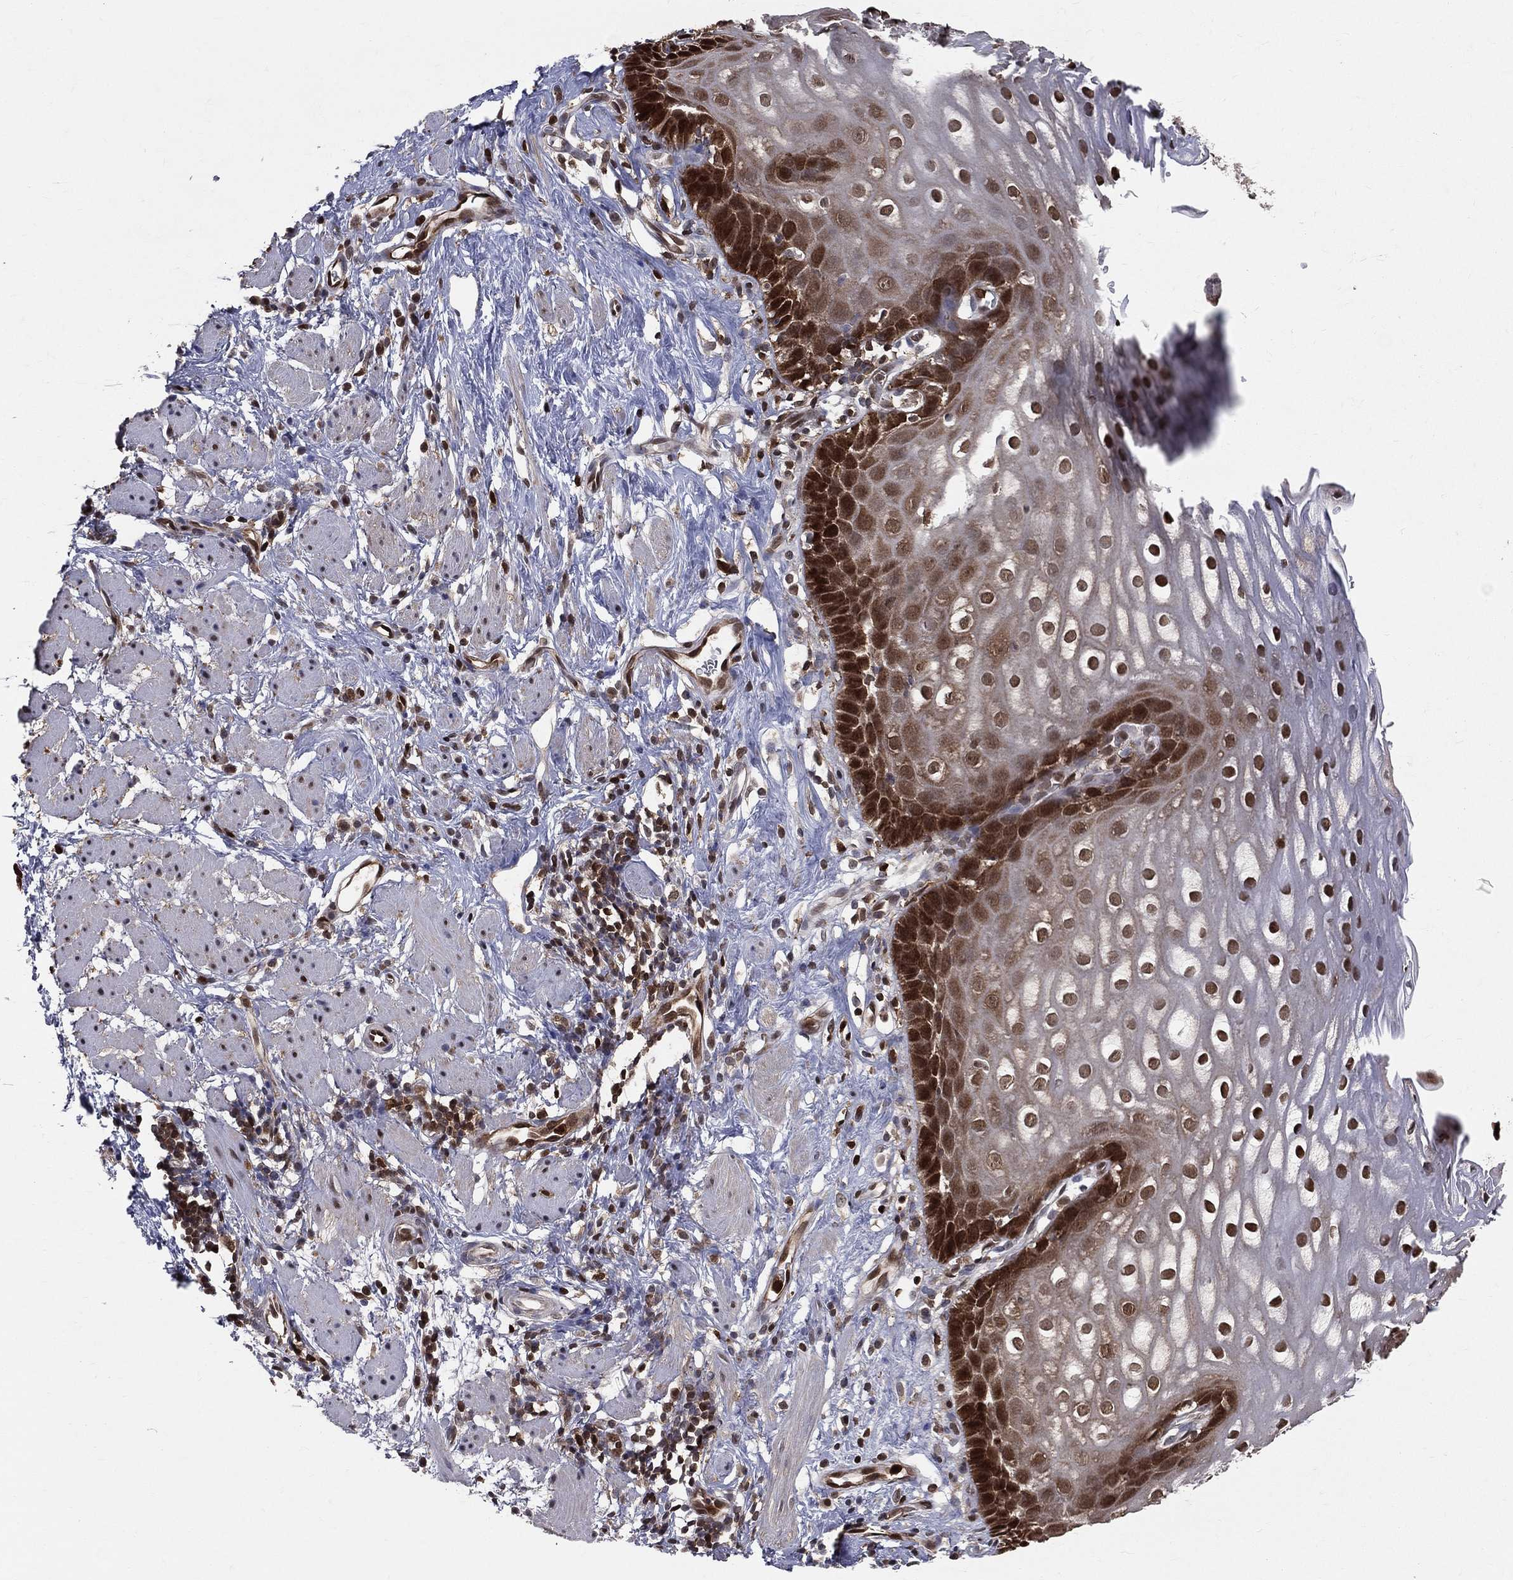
{"staining": {"intensity": "strong", "quantity": "25%-75%", "location": "nuclear"}, "tissue": "esophagus", "cell_type": "Squamous epithelial cells", "image_type": "normal", "snomed": [{"axis": "morphology", "description": "Normal tissue, NOS"}, {"axis": "topography", "description": "Esophagus"}], "caption": "Approximately 25%-75% of squamous epithelial cells in benign human esophagus reveal strong nuclear protein expression as visualized by brown immunohistochemical staining.", "gene": "ENO1", "patient": {"sex": "male", "age": 64}}